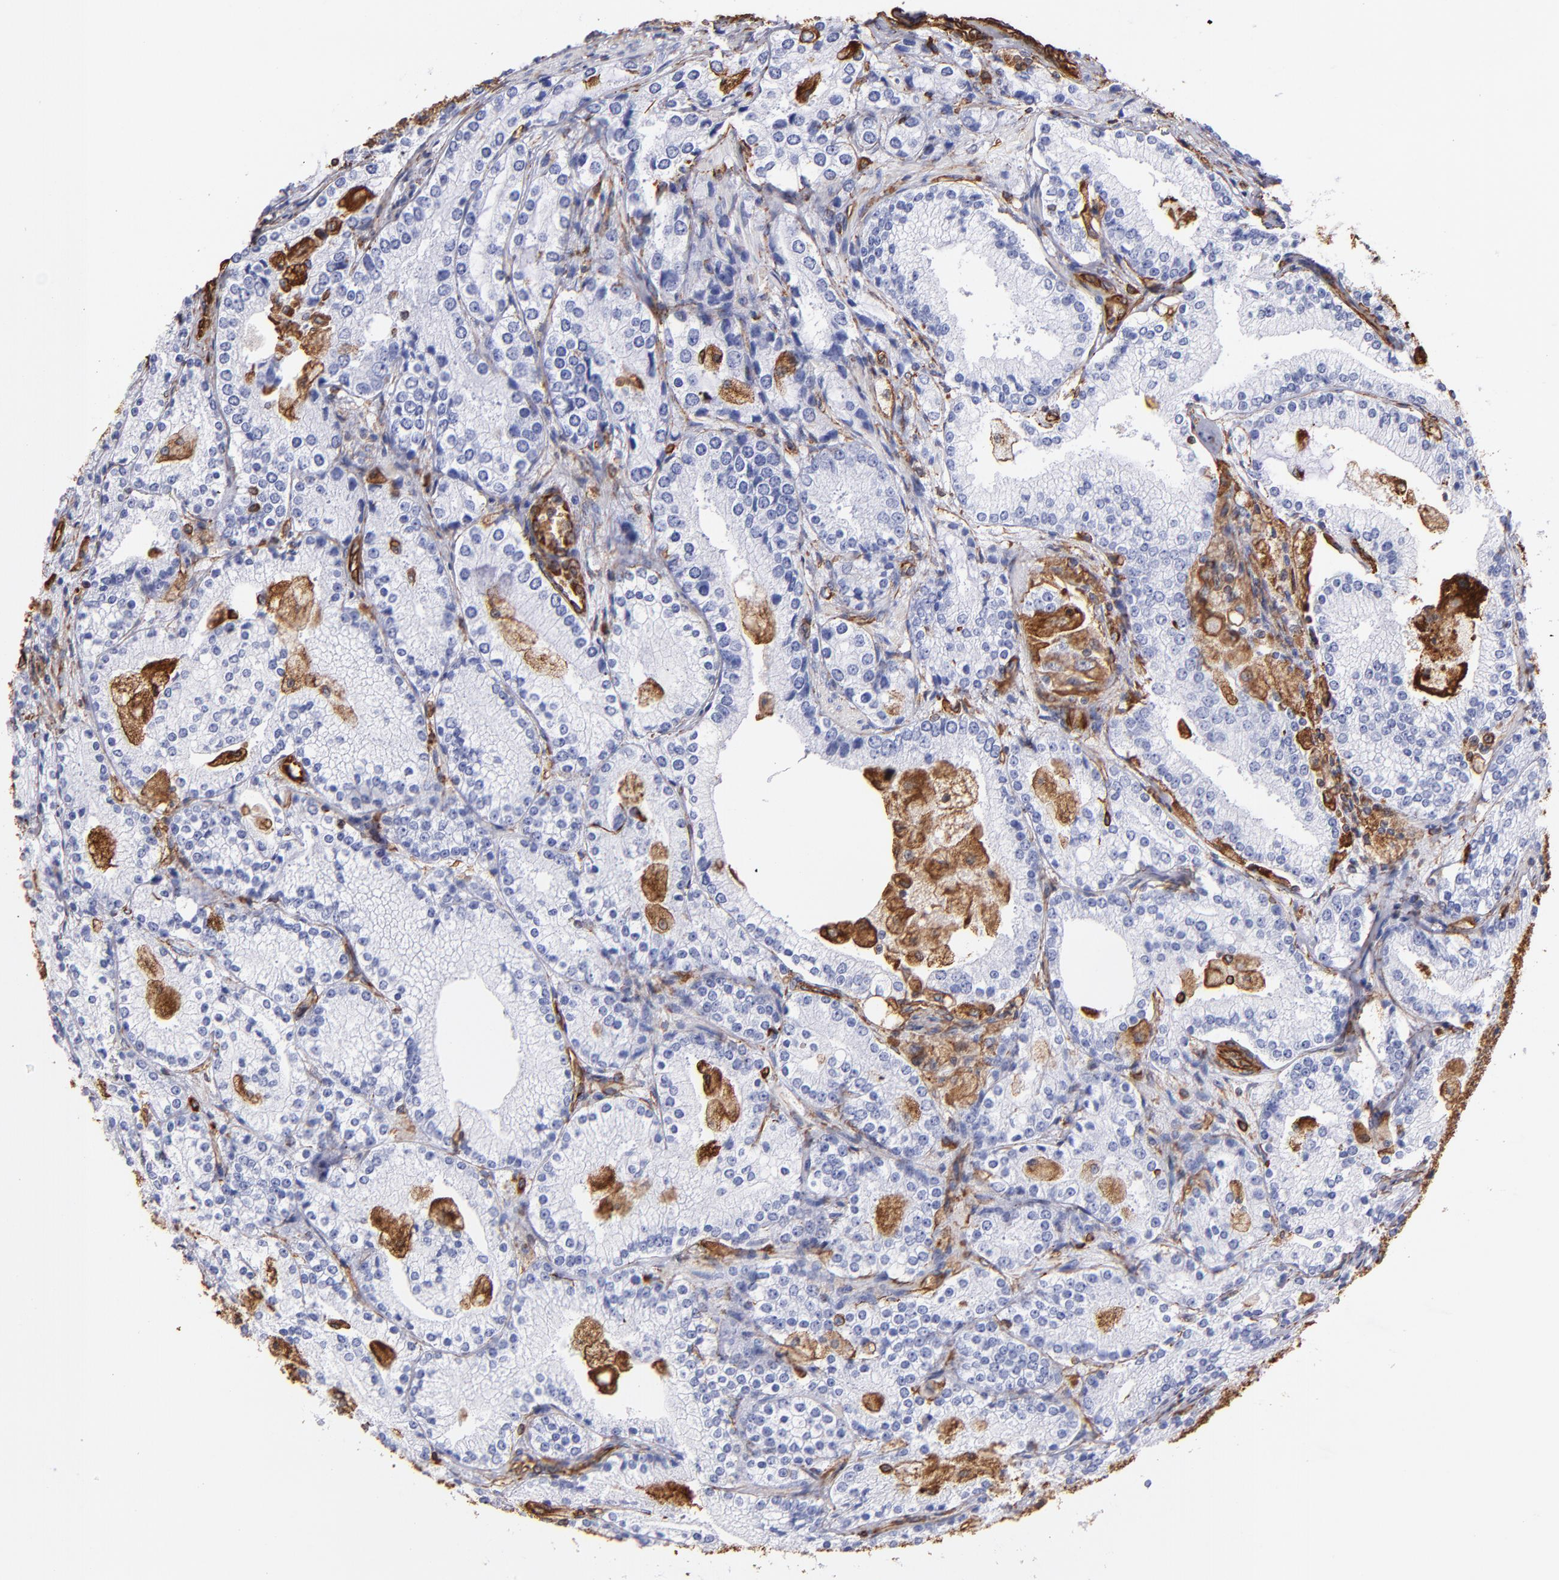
{"staining": {"intensity": "negative", "quantity": "none", "location": "none"}, "tissue": "prostate cancer", "cell_type": "Tumor cells", "image_type": "cancer", "snomed": [{"axis": "morphology", "description": "Adenocarcinoma, High grade"}, {"axis": "topography", "description": "Prostate"}], "caption": "The histopathology image exhibits no significant staining in tumor cells of prostate cancer (adenocarcinoma (high-grade)).", "gene": "VIM", "patient": {"sex": "male", "age": 63}}